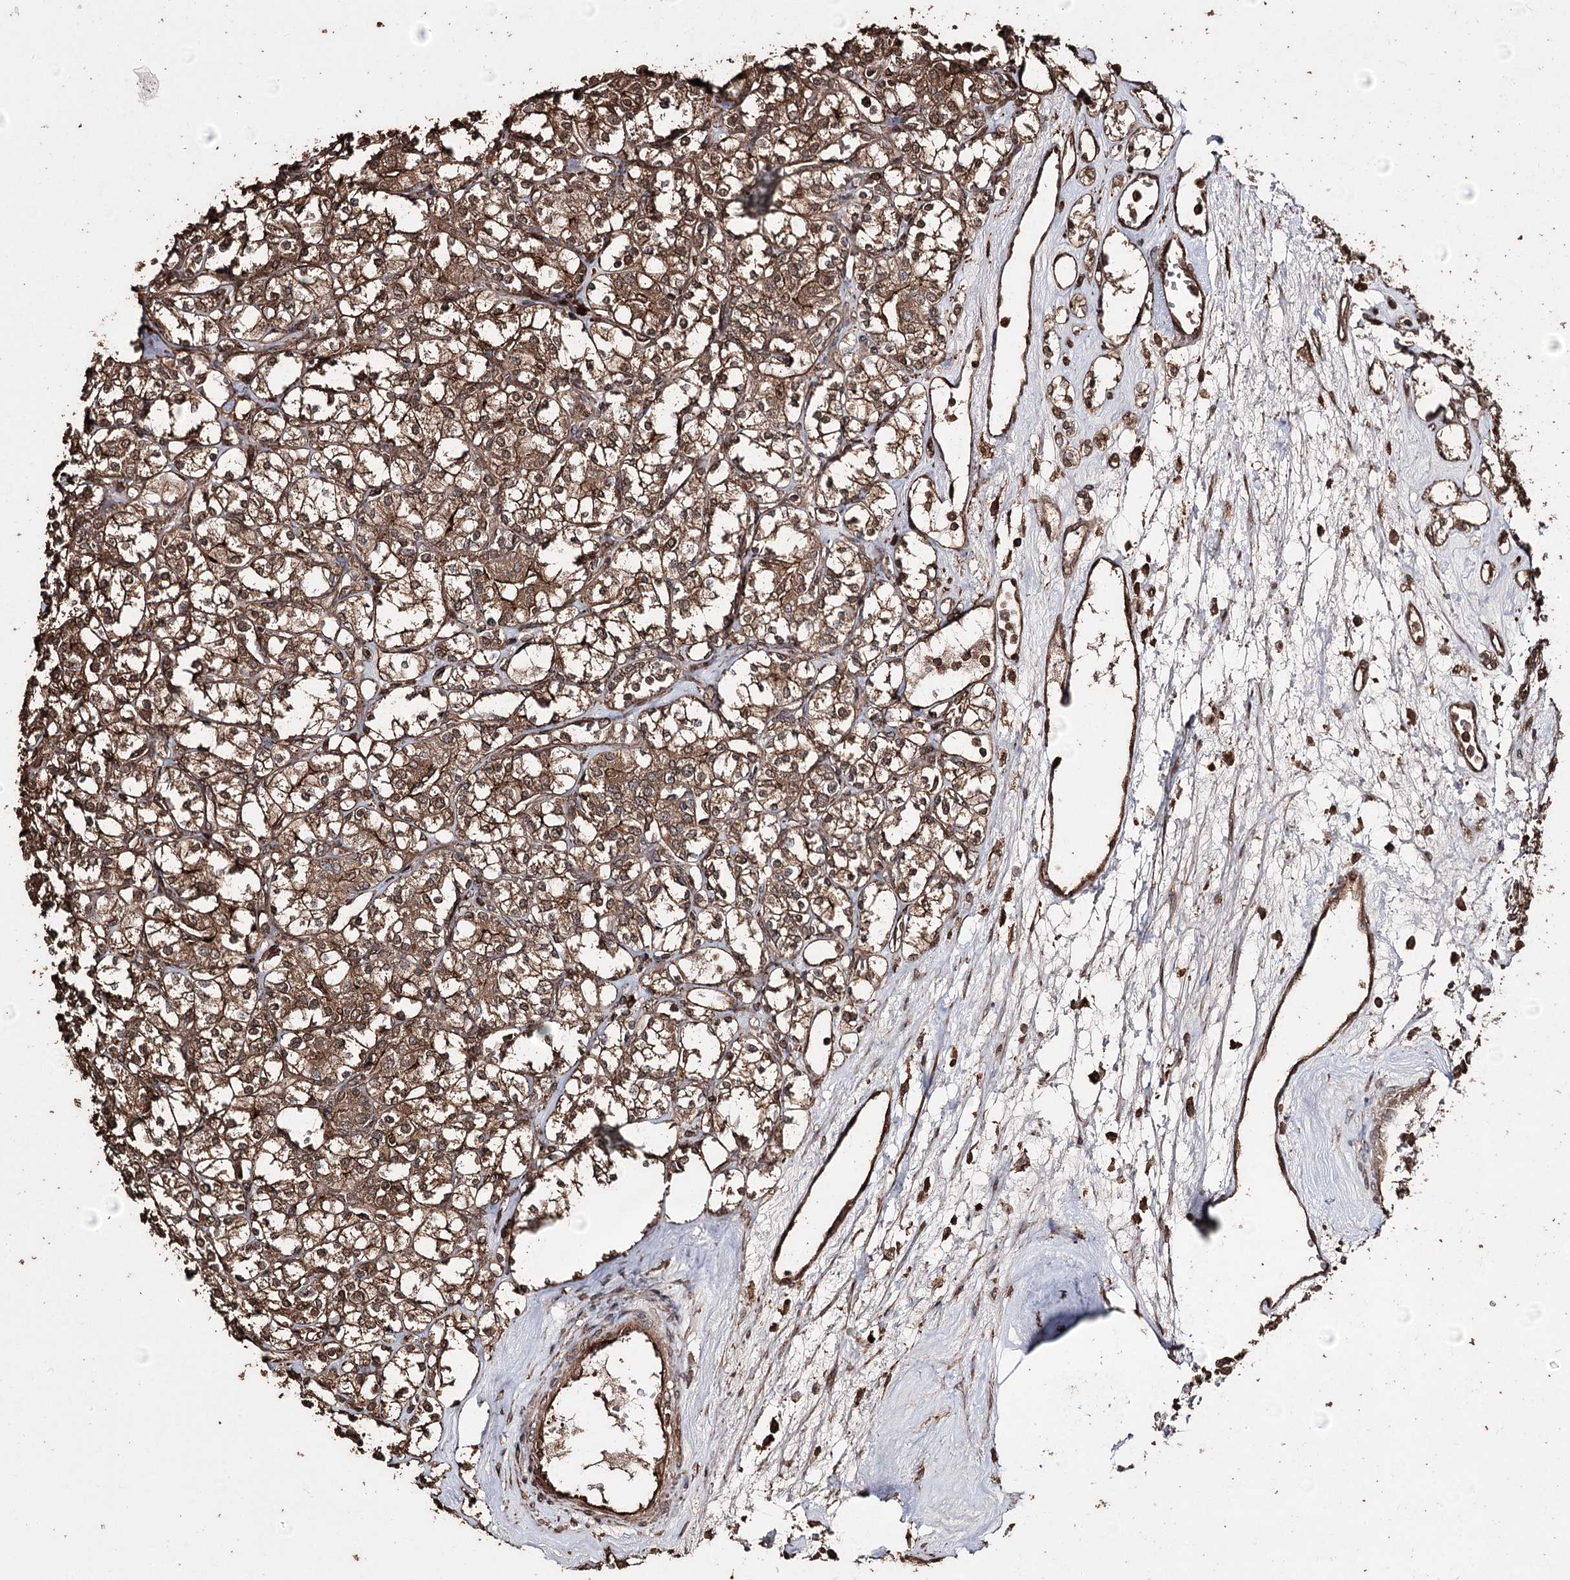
{"staining": {"intensity": "strong", "quantity": ">75%", "location": "cytoplasmic/membranous"}, "tissue": "renal cancer", "cell_type": "Tumor cells", "image_type": "cancer", "snomed": [{"axis": "morphology", "description": "Adenocarcinoma, NOS"}, {"axis": "topography", "description": "Kidney"}], "caption": "Immunohistochemical staining of renal adenocarcinoma reveals high levels of strong cytoplasmic/membranous staining in about >75% of tumor cells.", "gene": "ZNF662", "patient": {"sex": "male", "age": 77}}